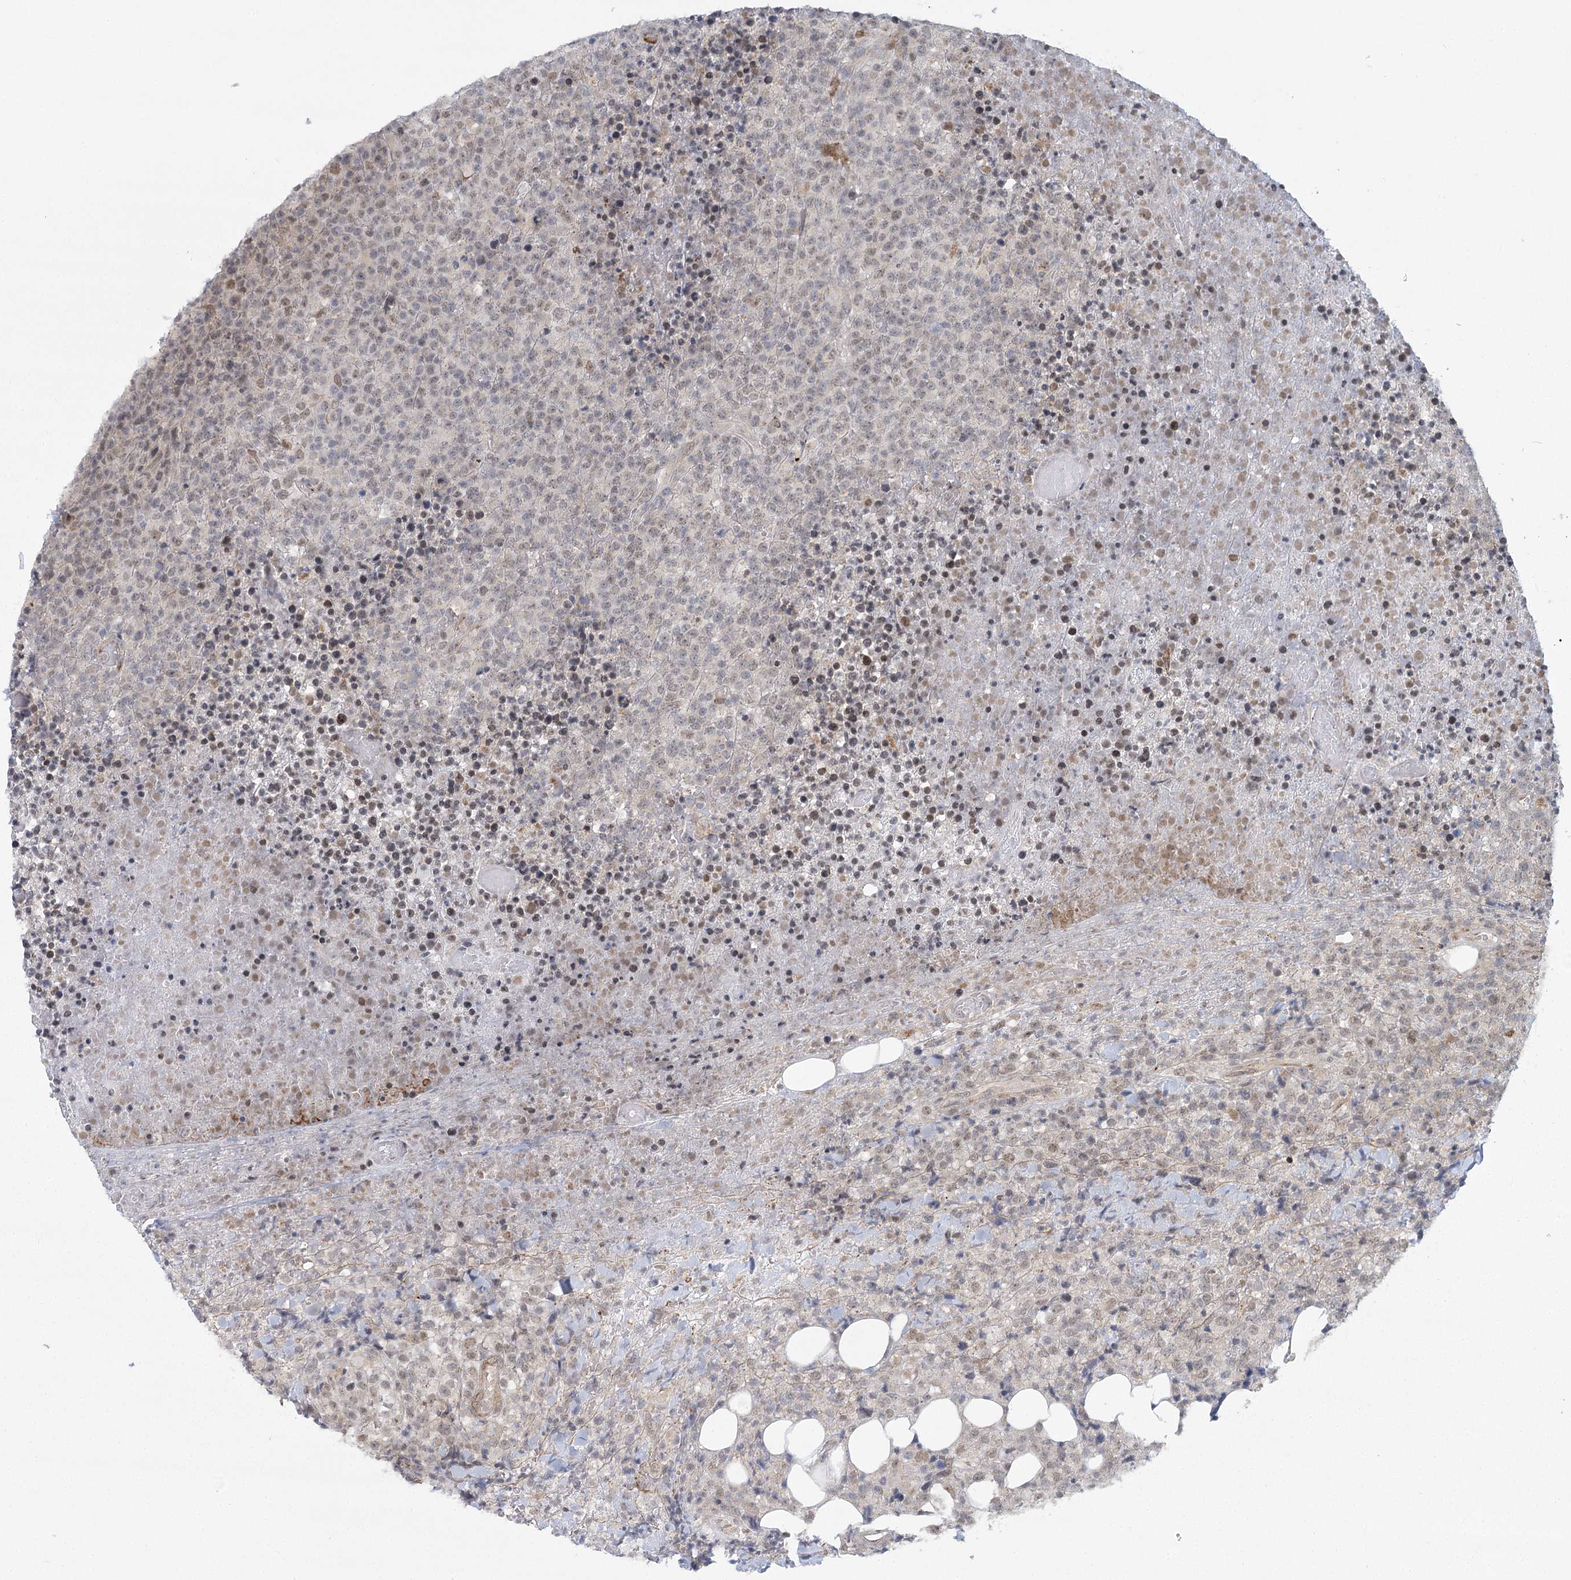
{"staining": {"intensity": "negative", "quantity": "none", "location": "none"}, "tissue": "lymphoma", "cell_type": "Tumor cells", "image_type": "cancer", "snomed": [{"axis": "morphology", "description": "Malignant lymphoma, non-Hodgkin's type, High grade"}, {"axis": "topography", "description": "Lymph node"}], "caption": "Tumor cells show no significant protein staining in lymphoma. Brightfield microscopy of IHC stained with DAB (3,3'-diaminobenzidine) (brown) and hematoxylin (blue), captured at high magnification.", "gene": "MED28", "patient": {"sex": "male", "age": 13}}